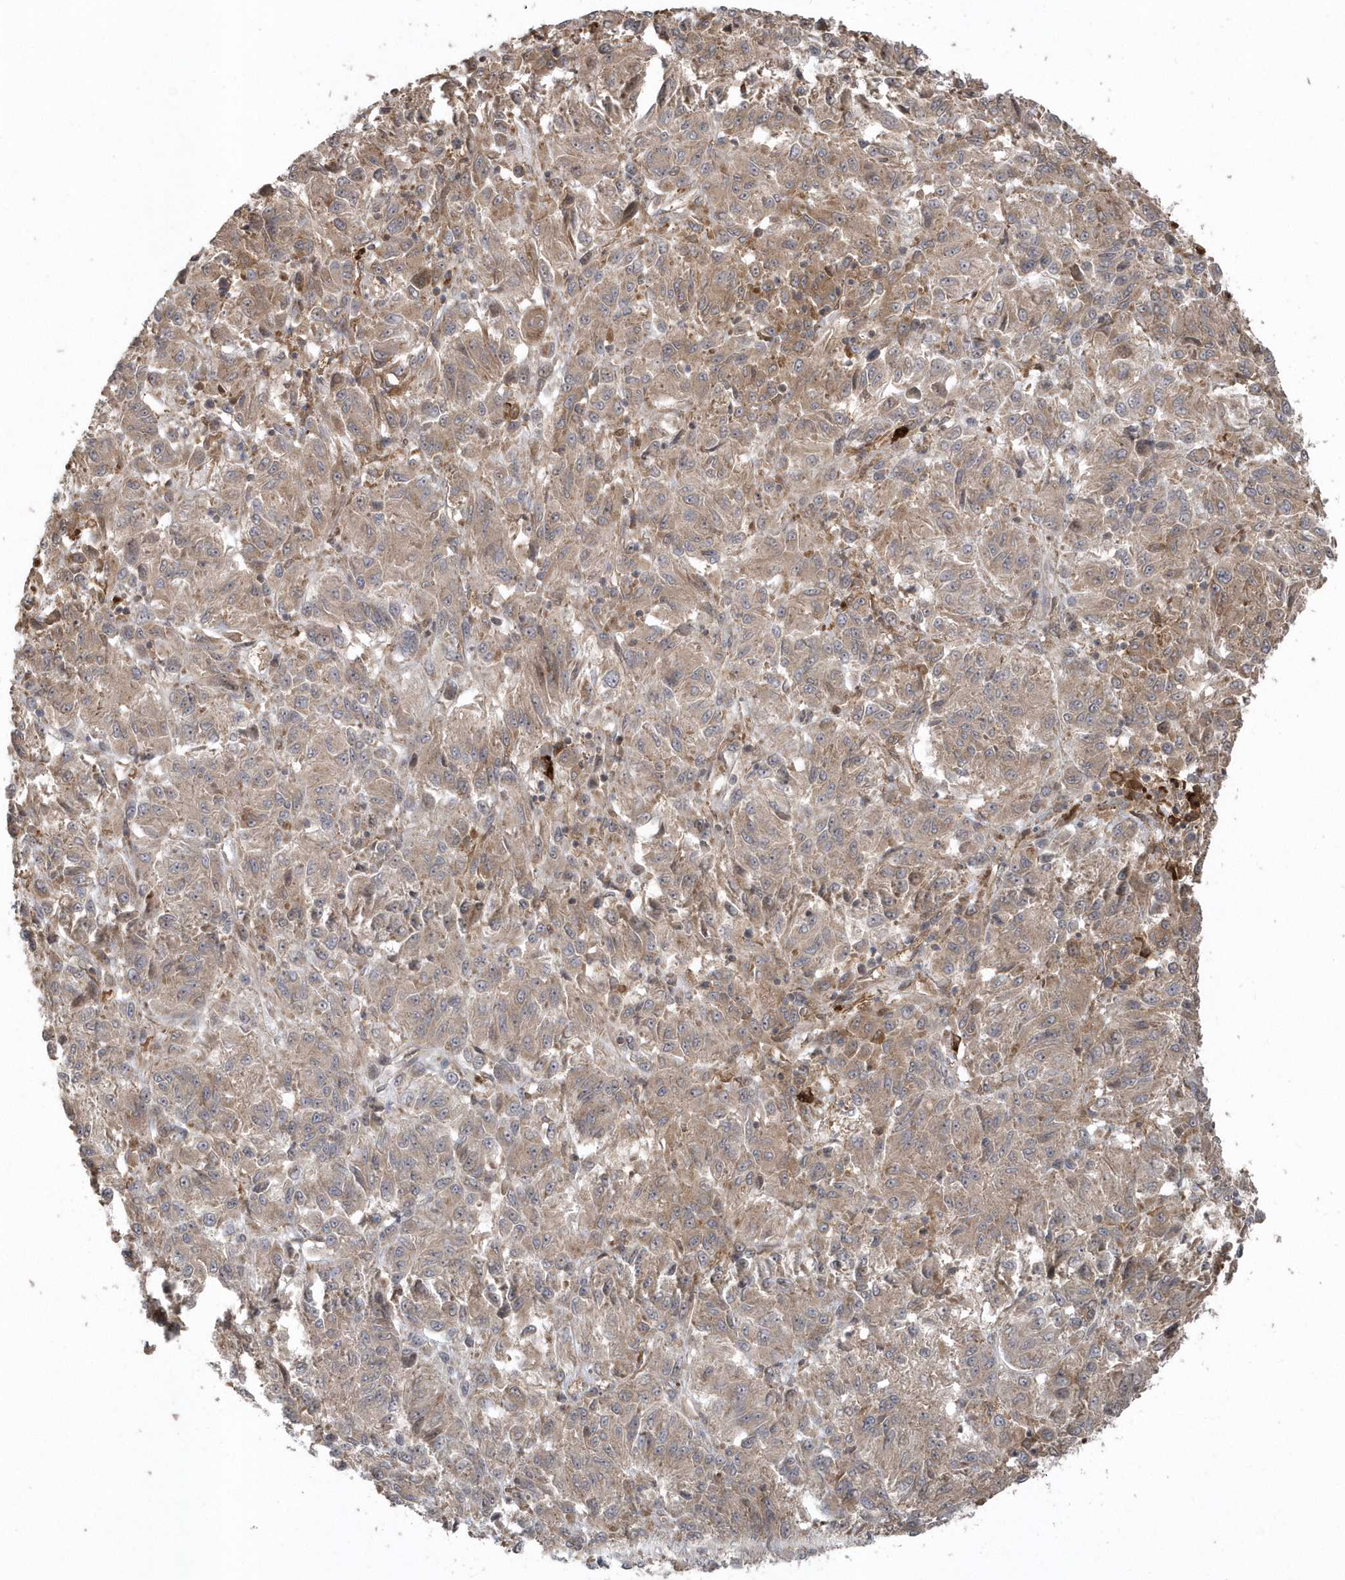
{"staining": {"intensity": "weak", "quantity": "25%-75%", "location": "cytoplasmic/membranous"}, "tissue": "melanoma", "cell_type": "Tumor cells", "image_type": "cancer", "snomed": [{"axis": "morphology", "description": "Malignant melanoma, Metastatic site"}, {"axis": "topography", "description": "Lung"}], "caption": "Melanoma stained with IHC displays weak cytoplasmic/membranous expression in approximately 25%-75% of tumor cells. (DAB IHC, brown staining for protein, blue staining for nuclei).", "gene": "HERPUD1", "patient": {"sex": "male", "age": 64}}